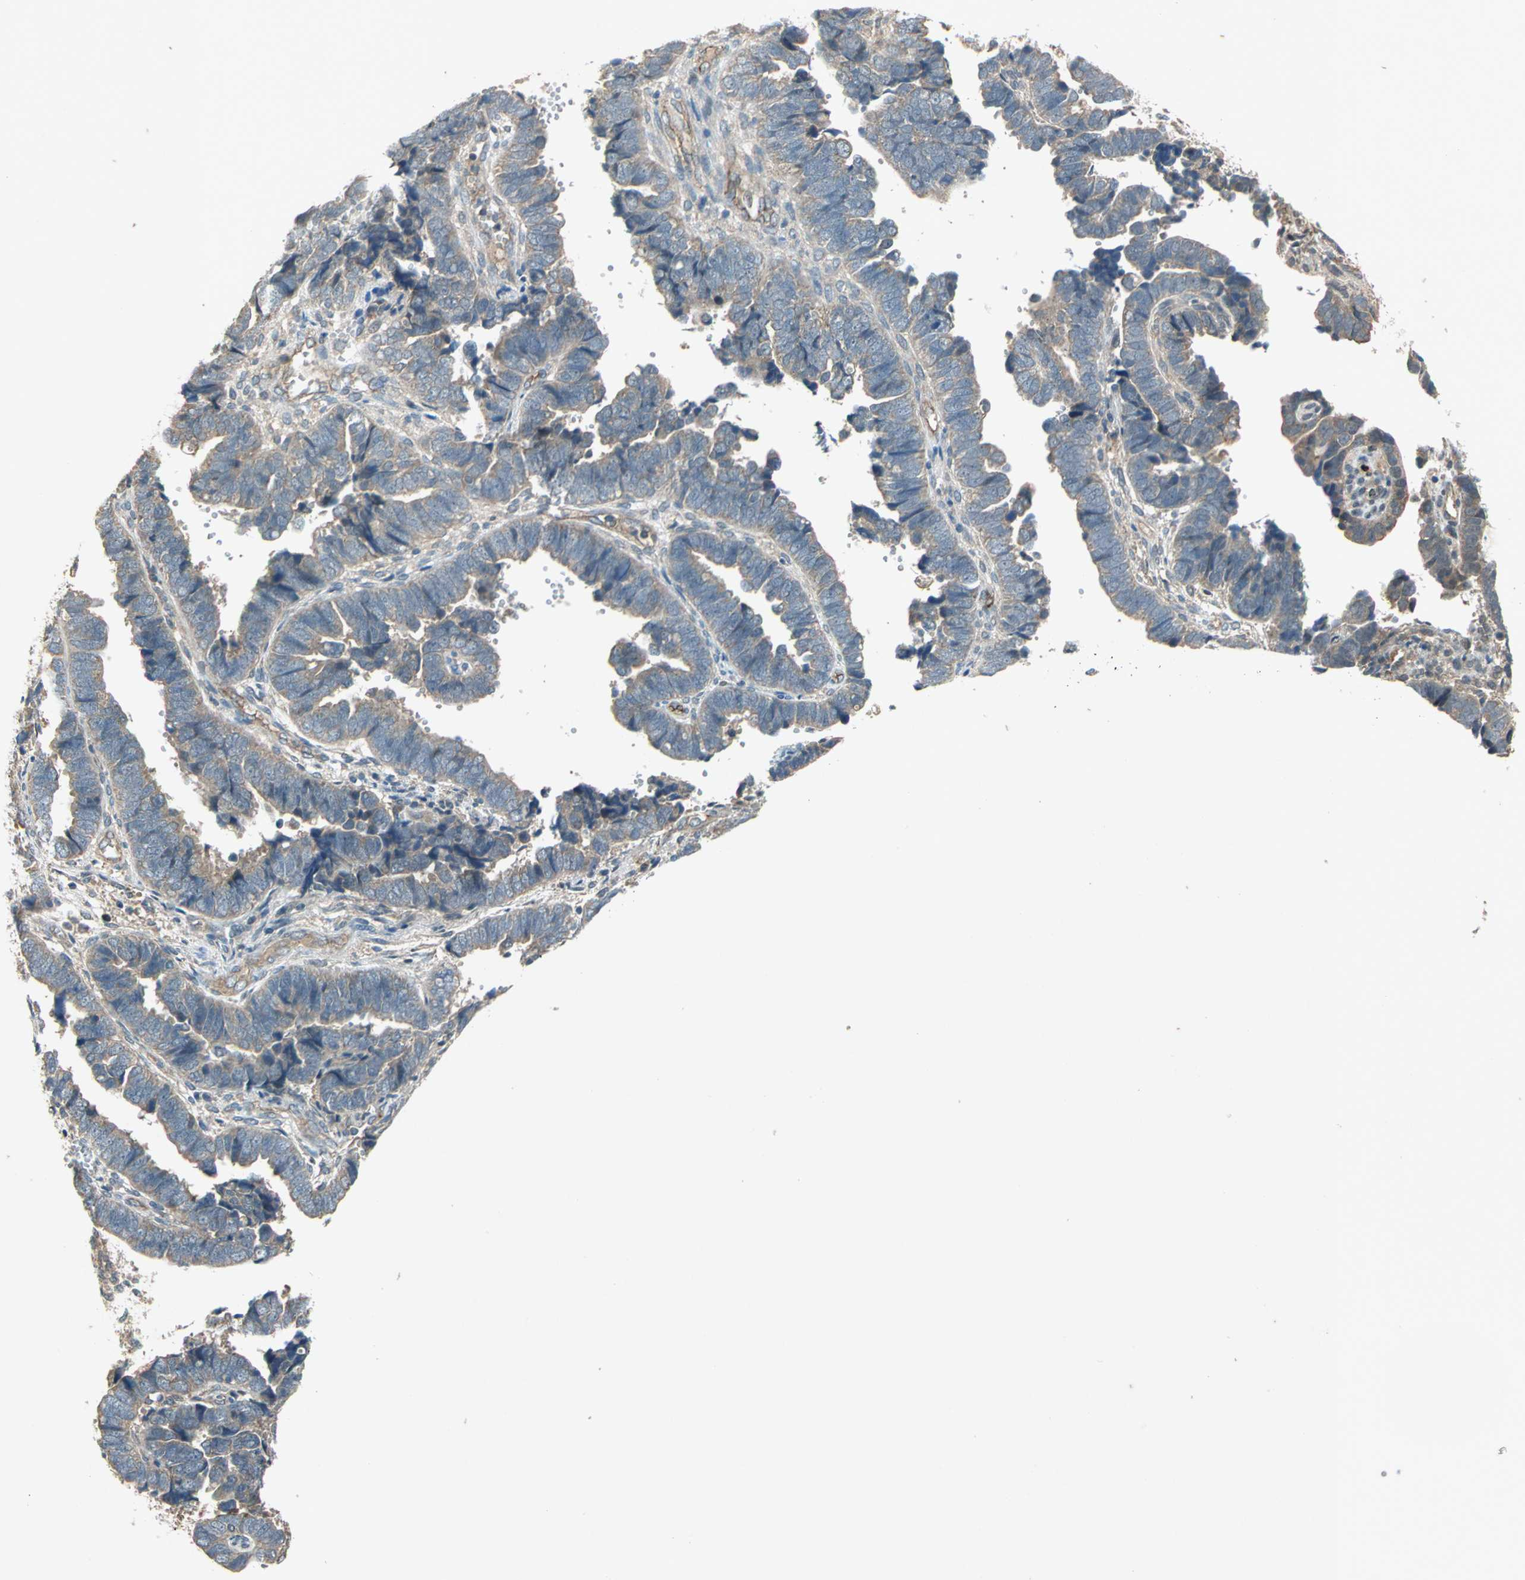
{"staining": {"intensity": "weak", "quantity": "25%-75%", "location": "cytoplasmic/membranous"}, "tissue": "endometrial cancer", "cell_type": "Tumor cells", "image_type": "cancer", "snomed": [{"axis": "morphology", "description": "Adenocarcinoma, NOS"}, {"axis": "topography", "description": "Endometrium"}], "caption": "The photomicrograph reveals staining of endometrial cancer, revealing weak cytoplasmic/membranous protein staining (brown color) within tumor cells.", "gene": "EMCN", "patient": {"sex": "female", "age": 75}}